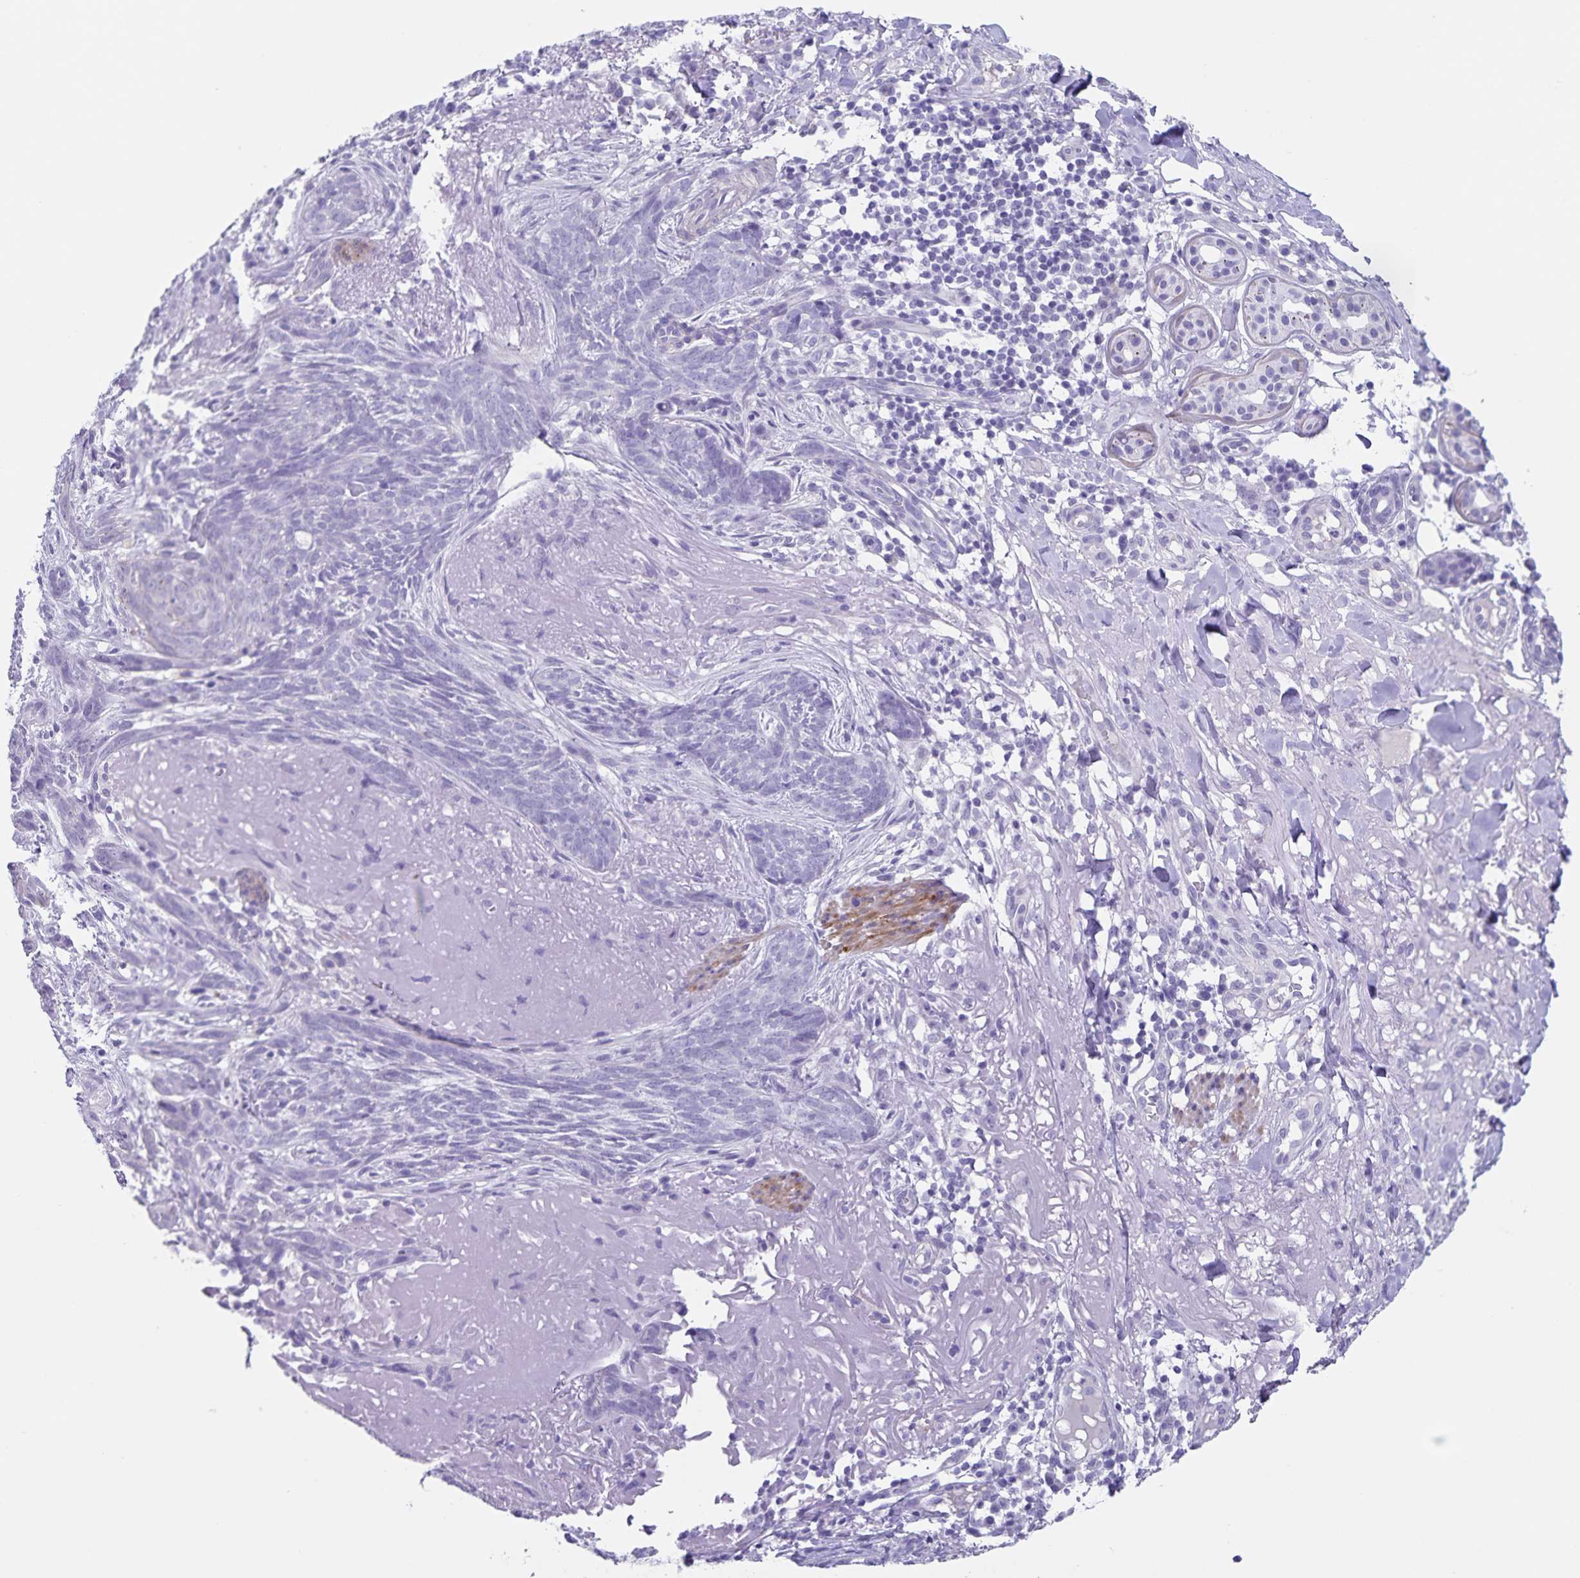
{"staining": {"intensity": "negative", "quantity": "none", "location": "none"}, "tissue": "skin cancer", "cell_type": "Tumor cells", "image_type": "cancer", "snomed": [{"axis": "morphology", "description": "Basal cell carcinoma"}, {"axis": "topography", "description": "Skin"}], "caption": "Skin cancer (basal cell carcinoma) stained for a protein using IHC shows no positivity tumor cells.", "gene": "C11orf42", "patient": {"sex": "female", "age": 93}}